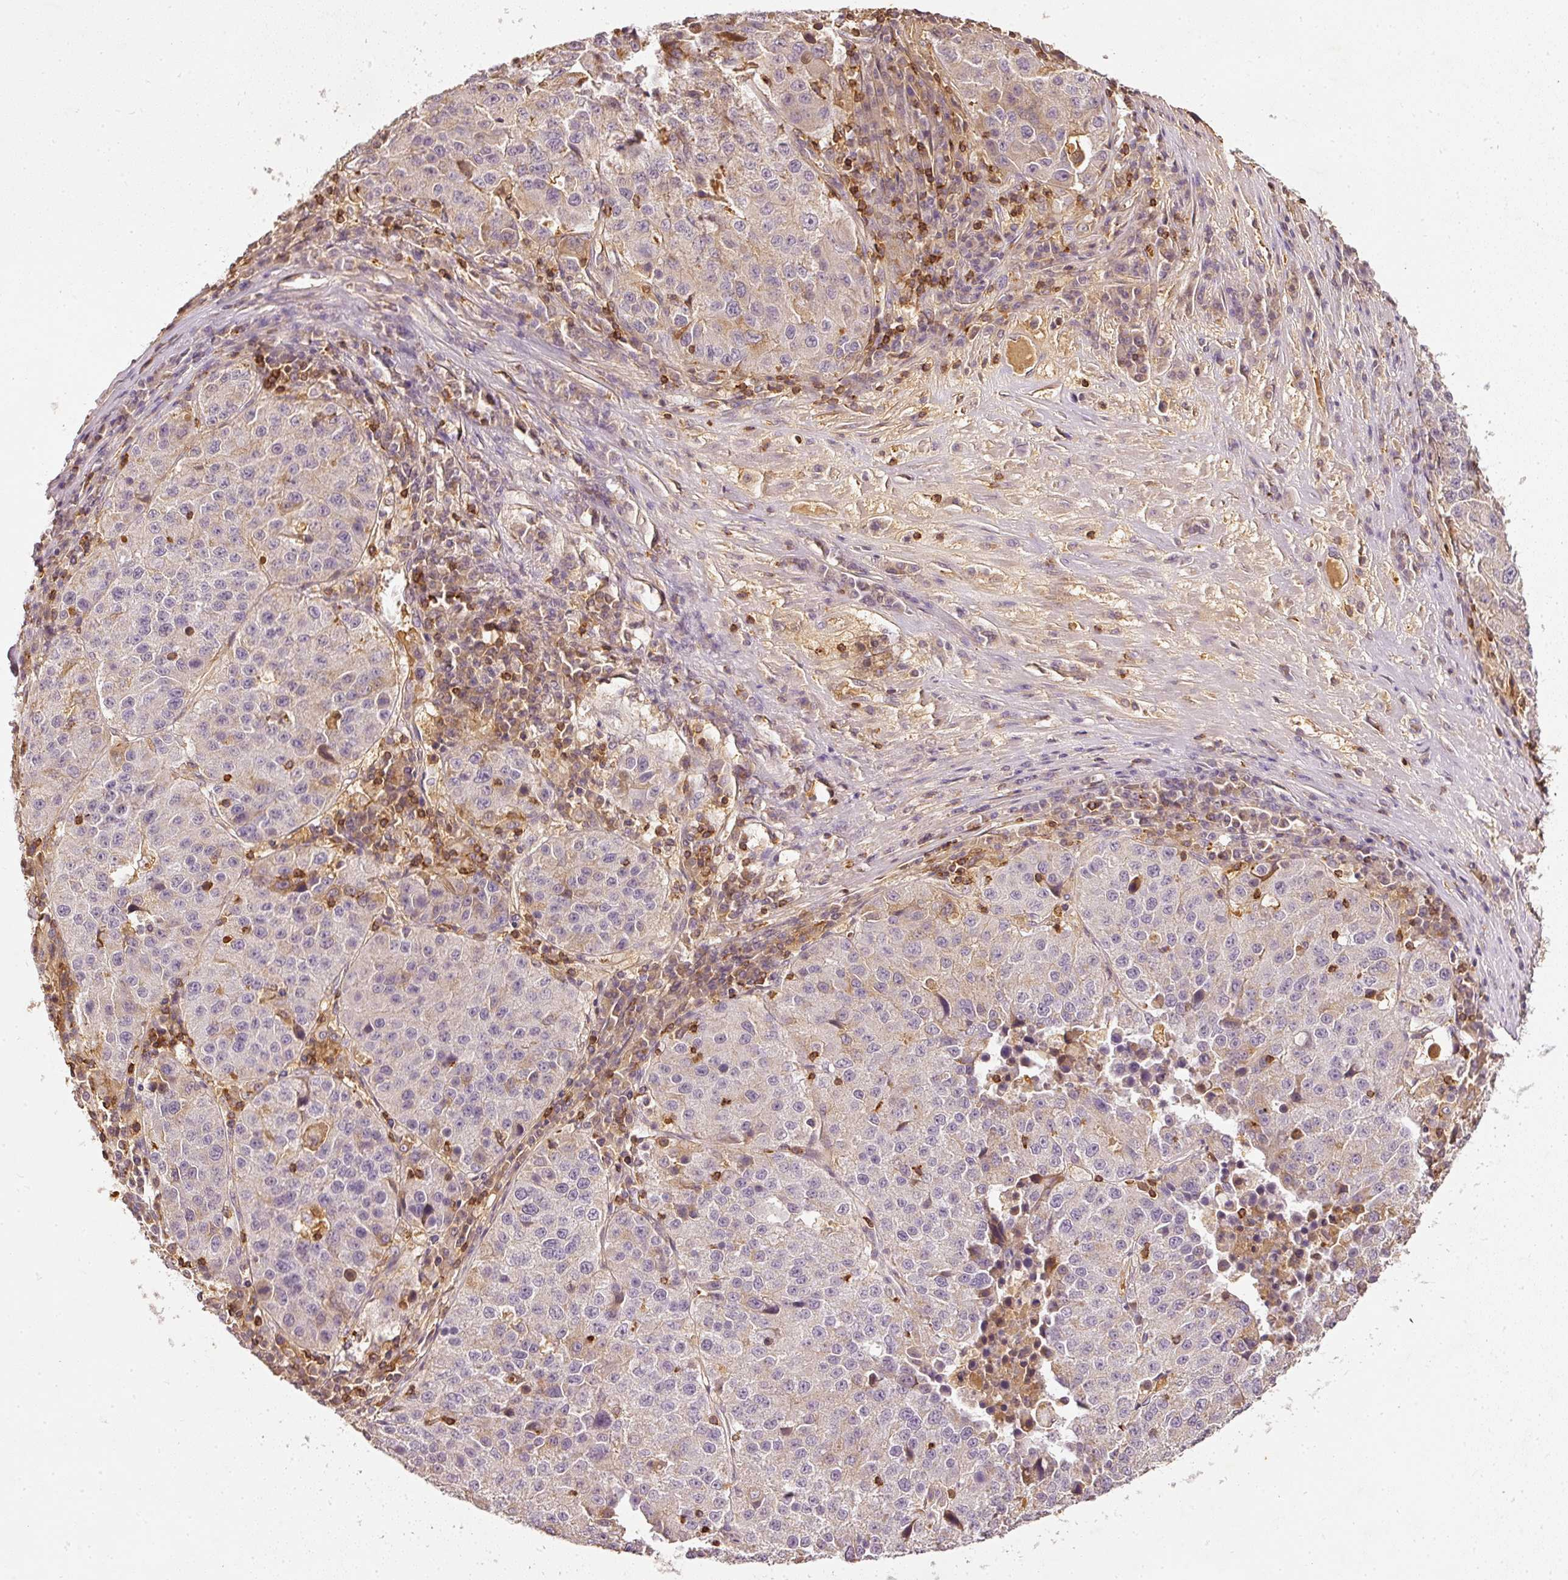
{"staining": {"intensity": "weak", "quantity": "<25%", "location": "cytoplasmic/membranous"}, "tissue": "stomach cancer", "cell_type": "Tumor cells", "image_type": "cancer", "snomed": [{"axis": "morphology", "description": "Adenocarcinoma, NOS"}, {"axis": "topography", "description": "Stomach"}], "caption": "Tumor cells are negative for brown protein staining in adenocarcinoma (stomach).", "gene": "EVL", "patient": {"sex": "male", "age": 71}}